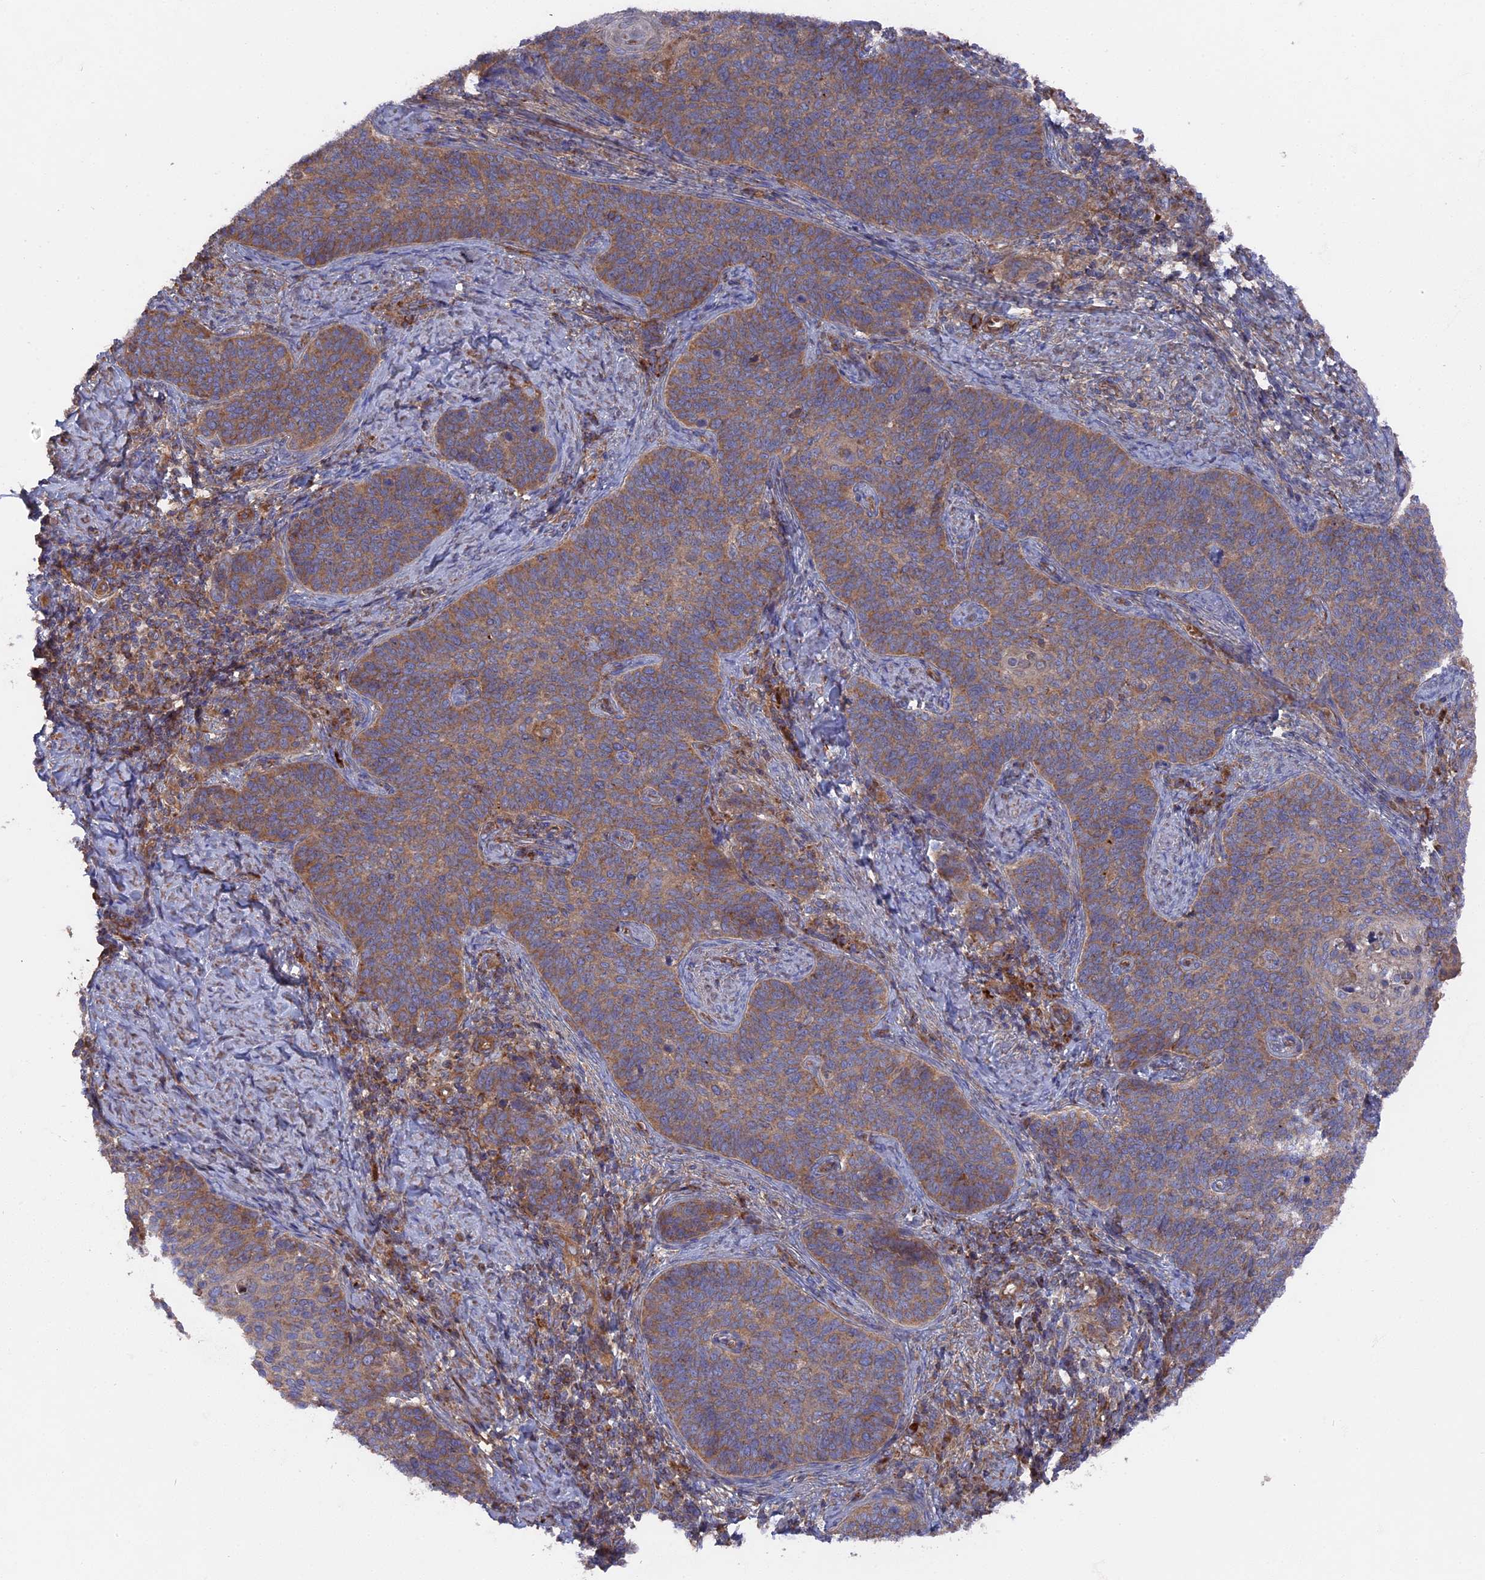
{"staining": {"intensity": "moderate", "quantity": ">75%", "location": "cytoplasmic/membranous"}, "tissue": "cervical cancer", "cell_type": "Tumor cells", "image_type": "cancer", "snomed": [{"axis": "morphology", "description": "Normal tissue, NOS"}, {"axis": "morphology", "description": "Squamous cell carcinoma, NOS"}, {"axis": "topography", "description": "Cervix"}], "caption": "A brown stain shows moderate cytoplasmic/membranous staining of a protein in cervical cancer (squamous cell carcinoma) tumor cells. The staining is performed using DAB (3,3'-diaminobenzidine) brown chromogen to label protein expression. The nuclei are counter-stained blue using hematoxylin.", "gene": "TELO2", "patient": {"sex": "female", "age": 39}}